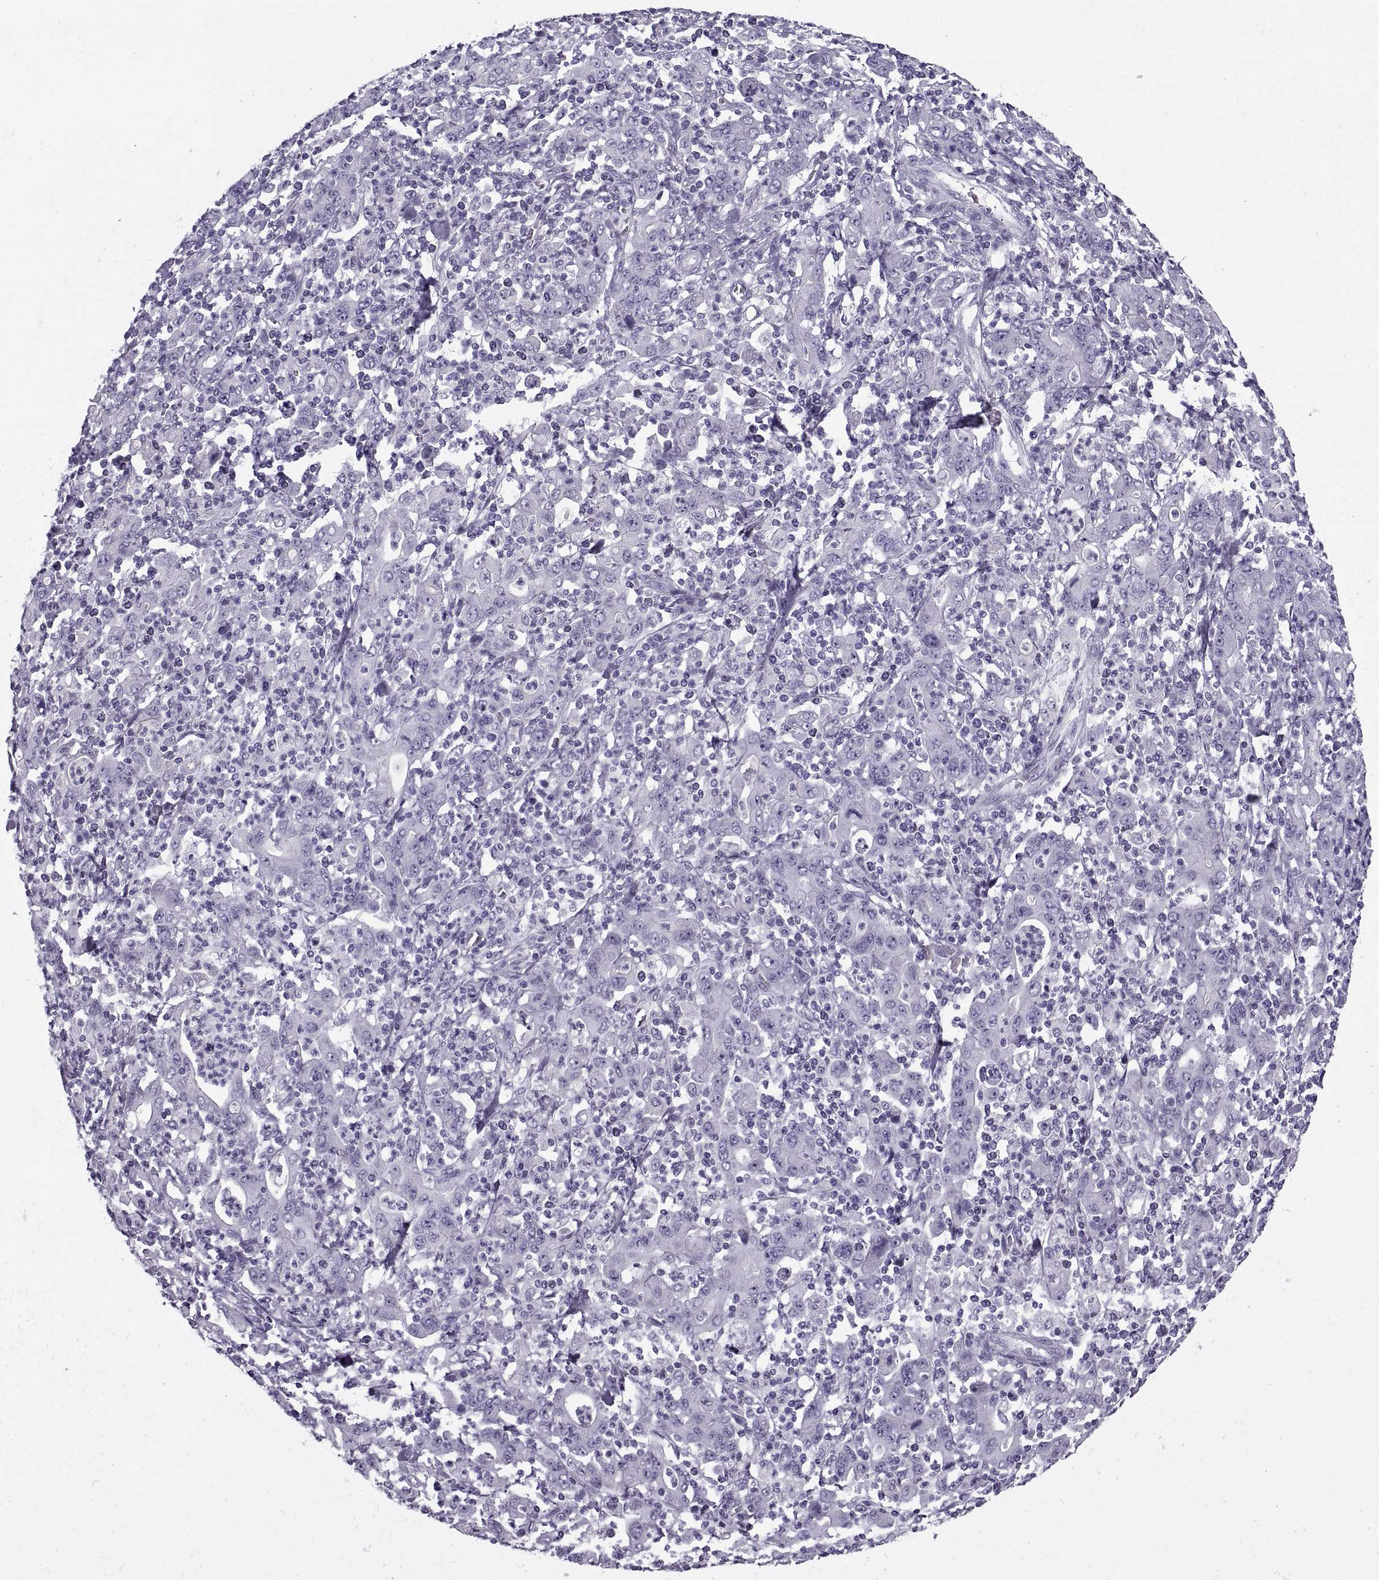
{"staining": {"intensity": "negative", "quantity": "none", "location": "none"}, "tissue": "stomach cancer", "cell_type": "Tumor cells", "image_type": "cancer", "snomed": [{"axis": "morphology", "description": "Adenocarcinoma, NOS"}, {"axis": "topography", "description": "Stomach, upper"}], "caption": "A high-resolution photomicrograph shows immunohistochemistry (IHC) staining of adenocarcinoma (stomach), which reveals no significant staining in tumor cells. Nuclei are stained in blue.", "gene": "RLBP1", "patient": {"sex": "male", "age": 69}}